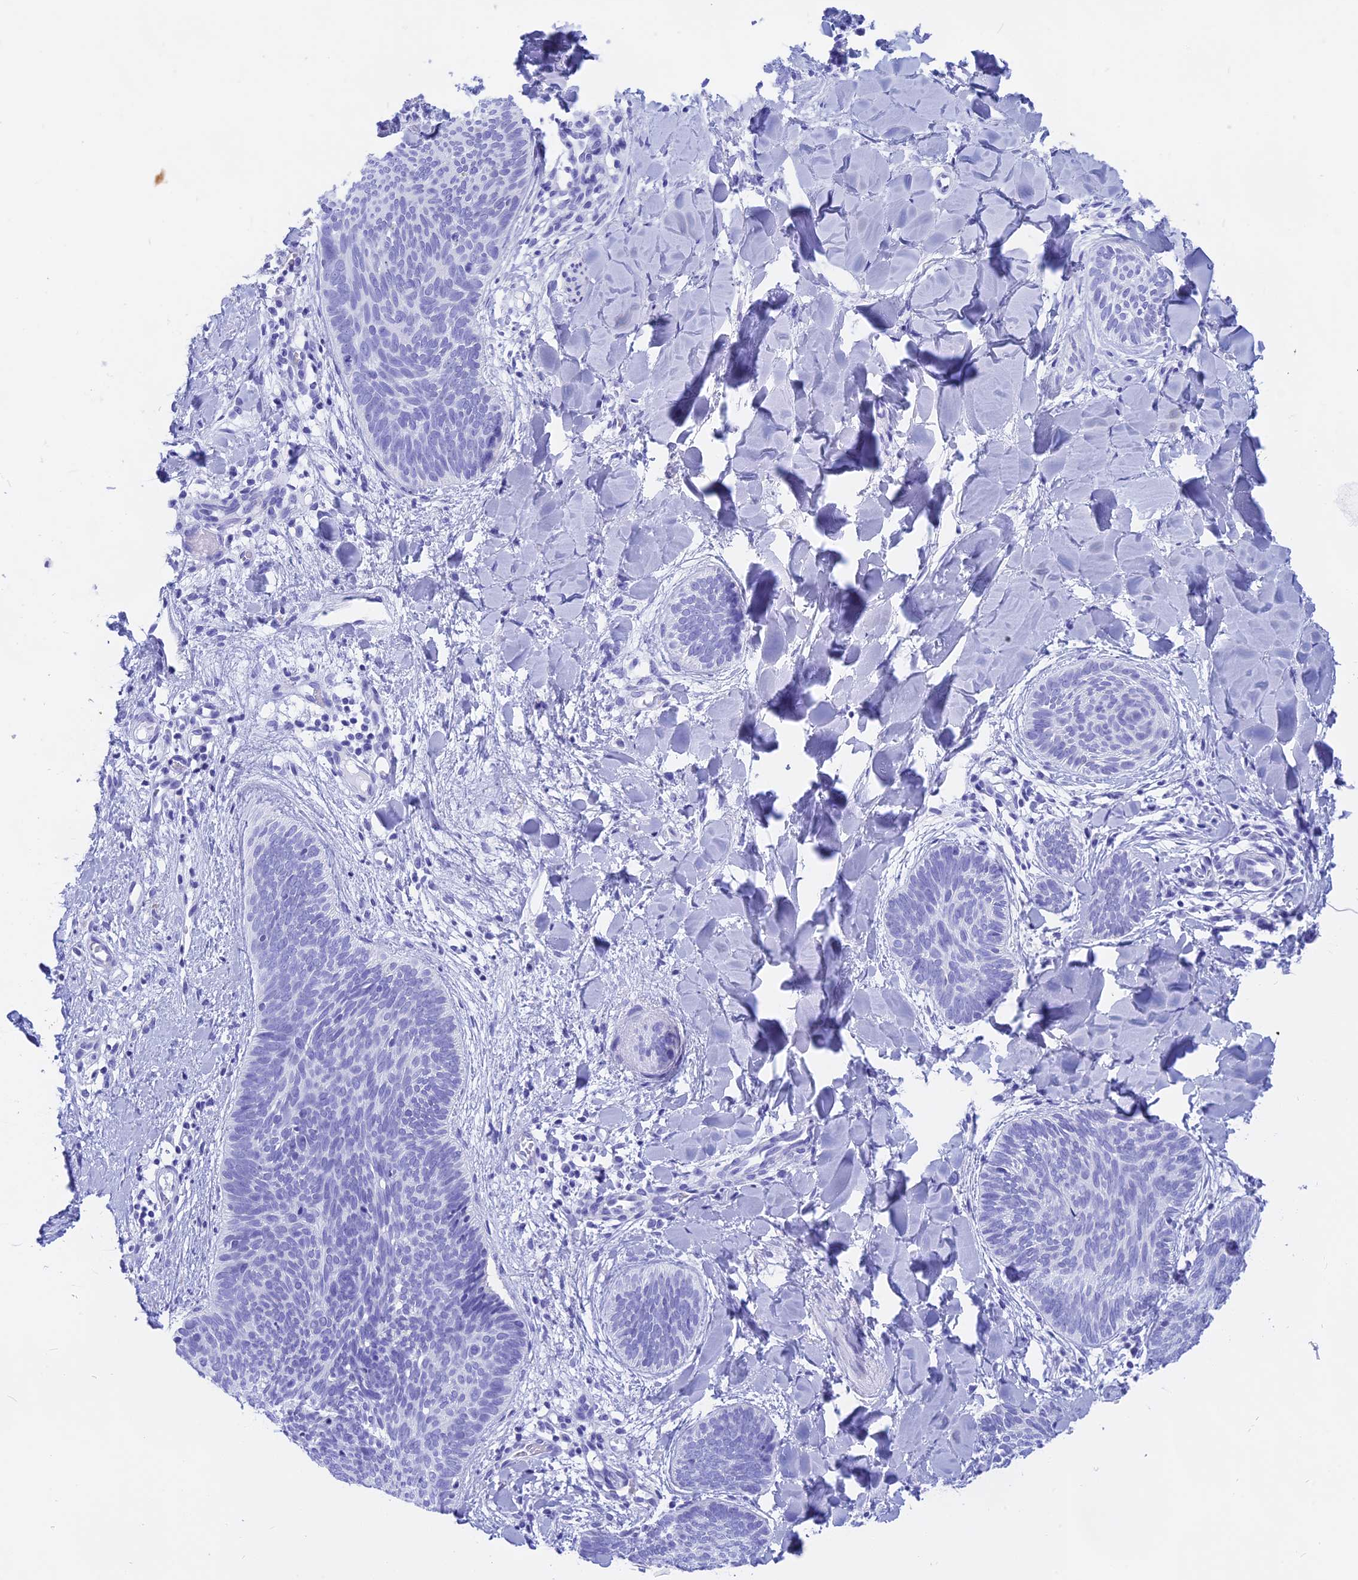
{"staining": {"intensity": "negative", "quantity": "none", "location": "none"}, "tissue": "skin cancer", "cell_type": "Tumor cells", "image_type": "cancer", "snomed": [{"axis": "morphology", "description": "Basal cell carcinoma"}, {"axis": "topography", "description": "Skin"}], "caption": "DAB immunohistochemical staining of basal cell carcinoma (skin) reveals no significant expression in tumor cells.", "gene": "ISCA1", "patient": {"sex": "female", "age": 81}}